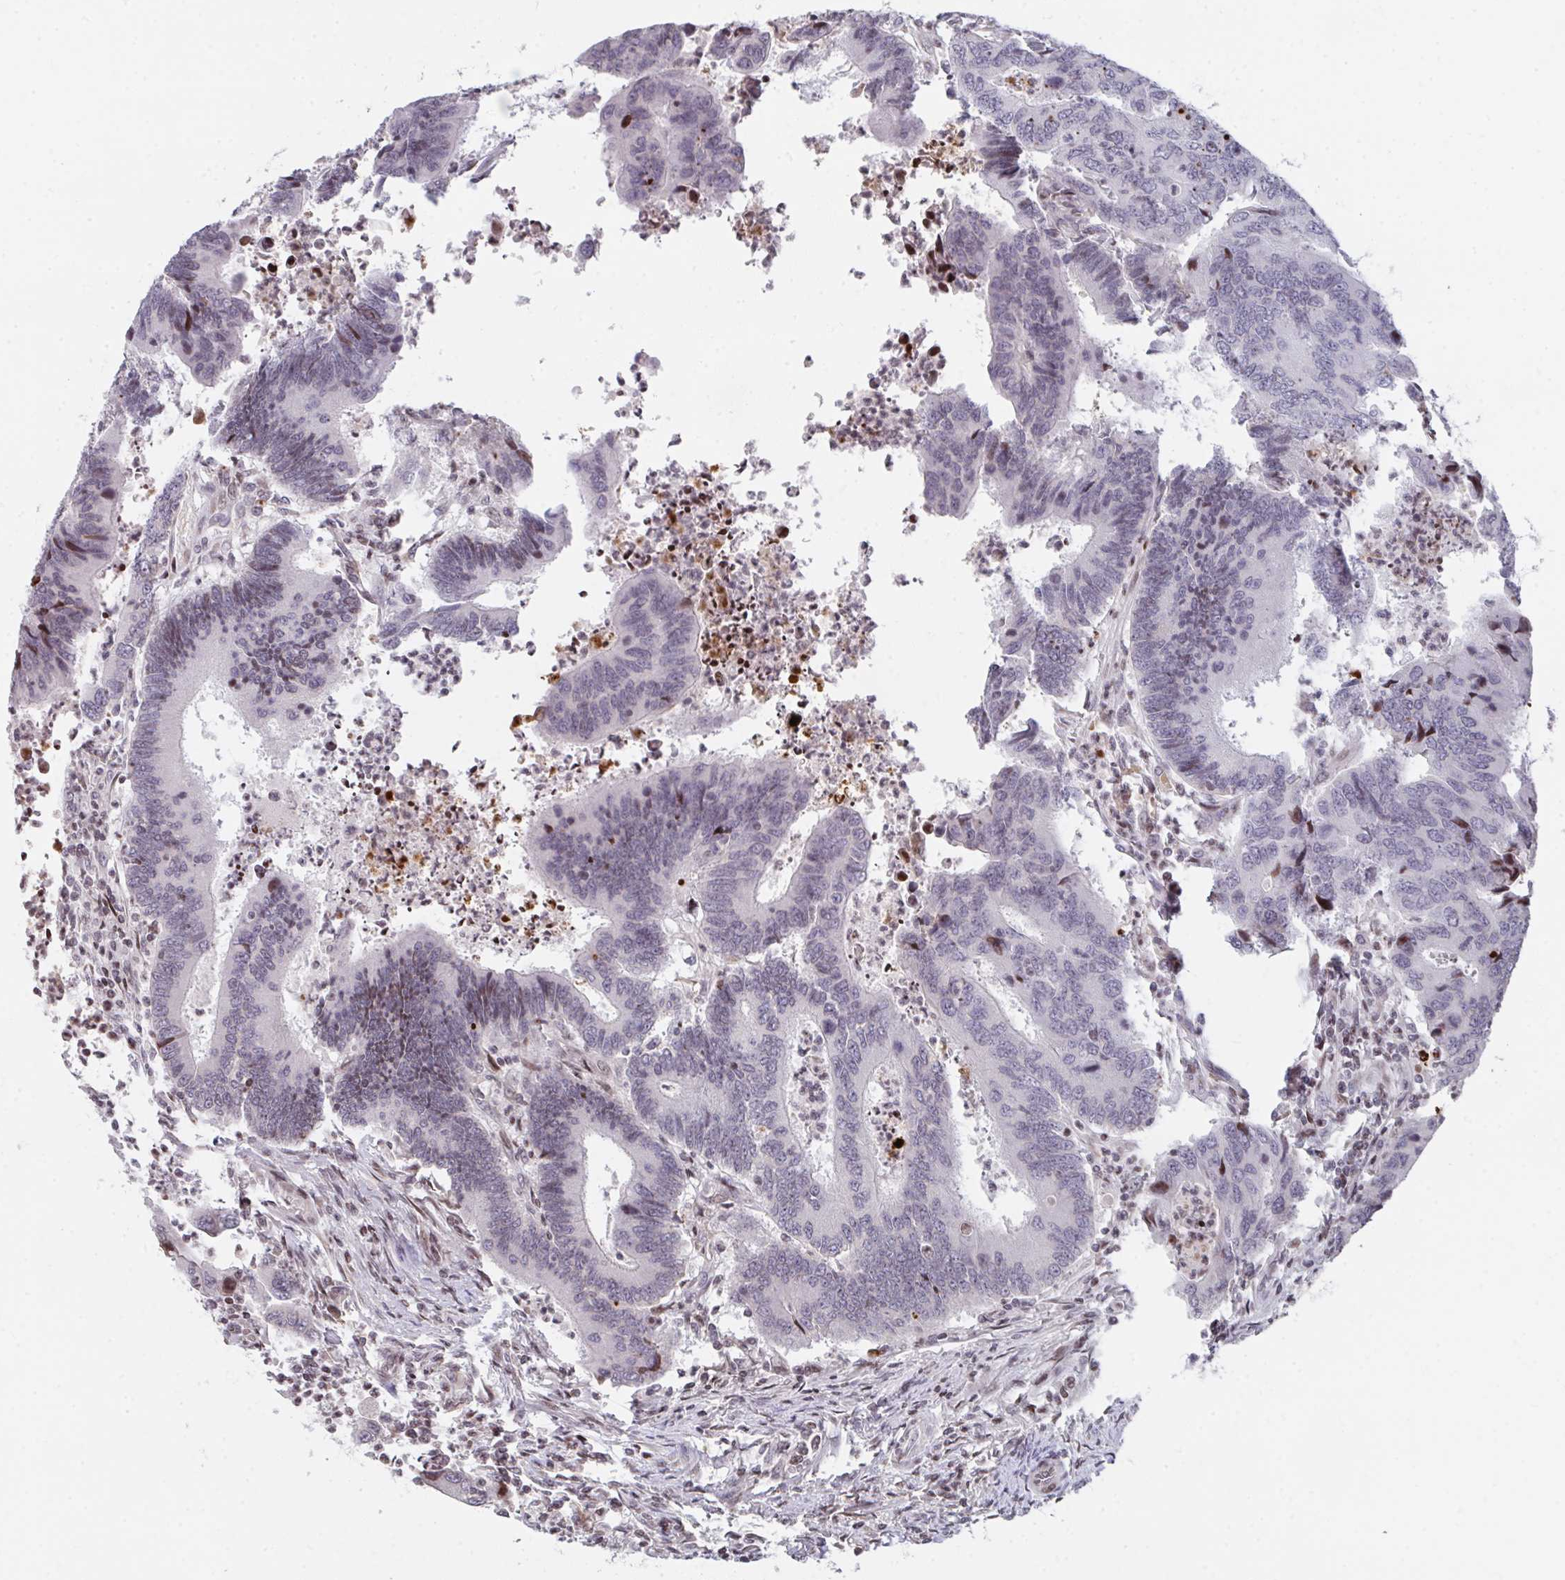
{"staining": {"intensity": "weak", "quantity": "<25%", "location": "nuclear"}, "tissue": "colorectal cancer", "cell_type": "Tumor cells", "image_type": "cancer", "snomed": [{"axis": "morphology", "description": "Adenocarcinoma, NOS"}, {"axis": "topography", "description": "Colon"}], "caption": "Tumor cells show no significant protein positivity in colorectal adenocarcinoma.", "gene": "PCDHB8", "patient": {"sex": "female", "age": 67}}